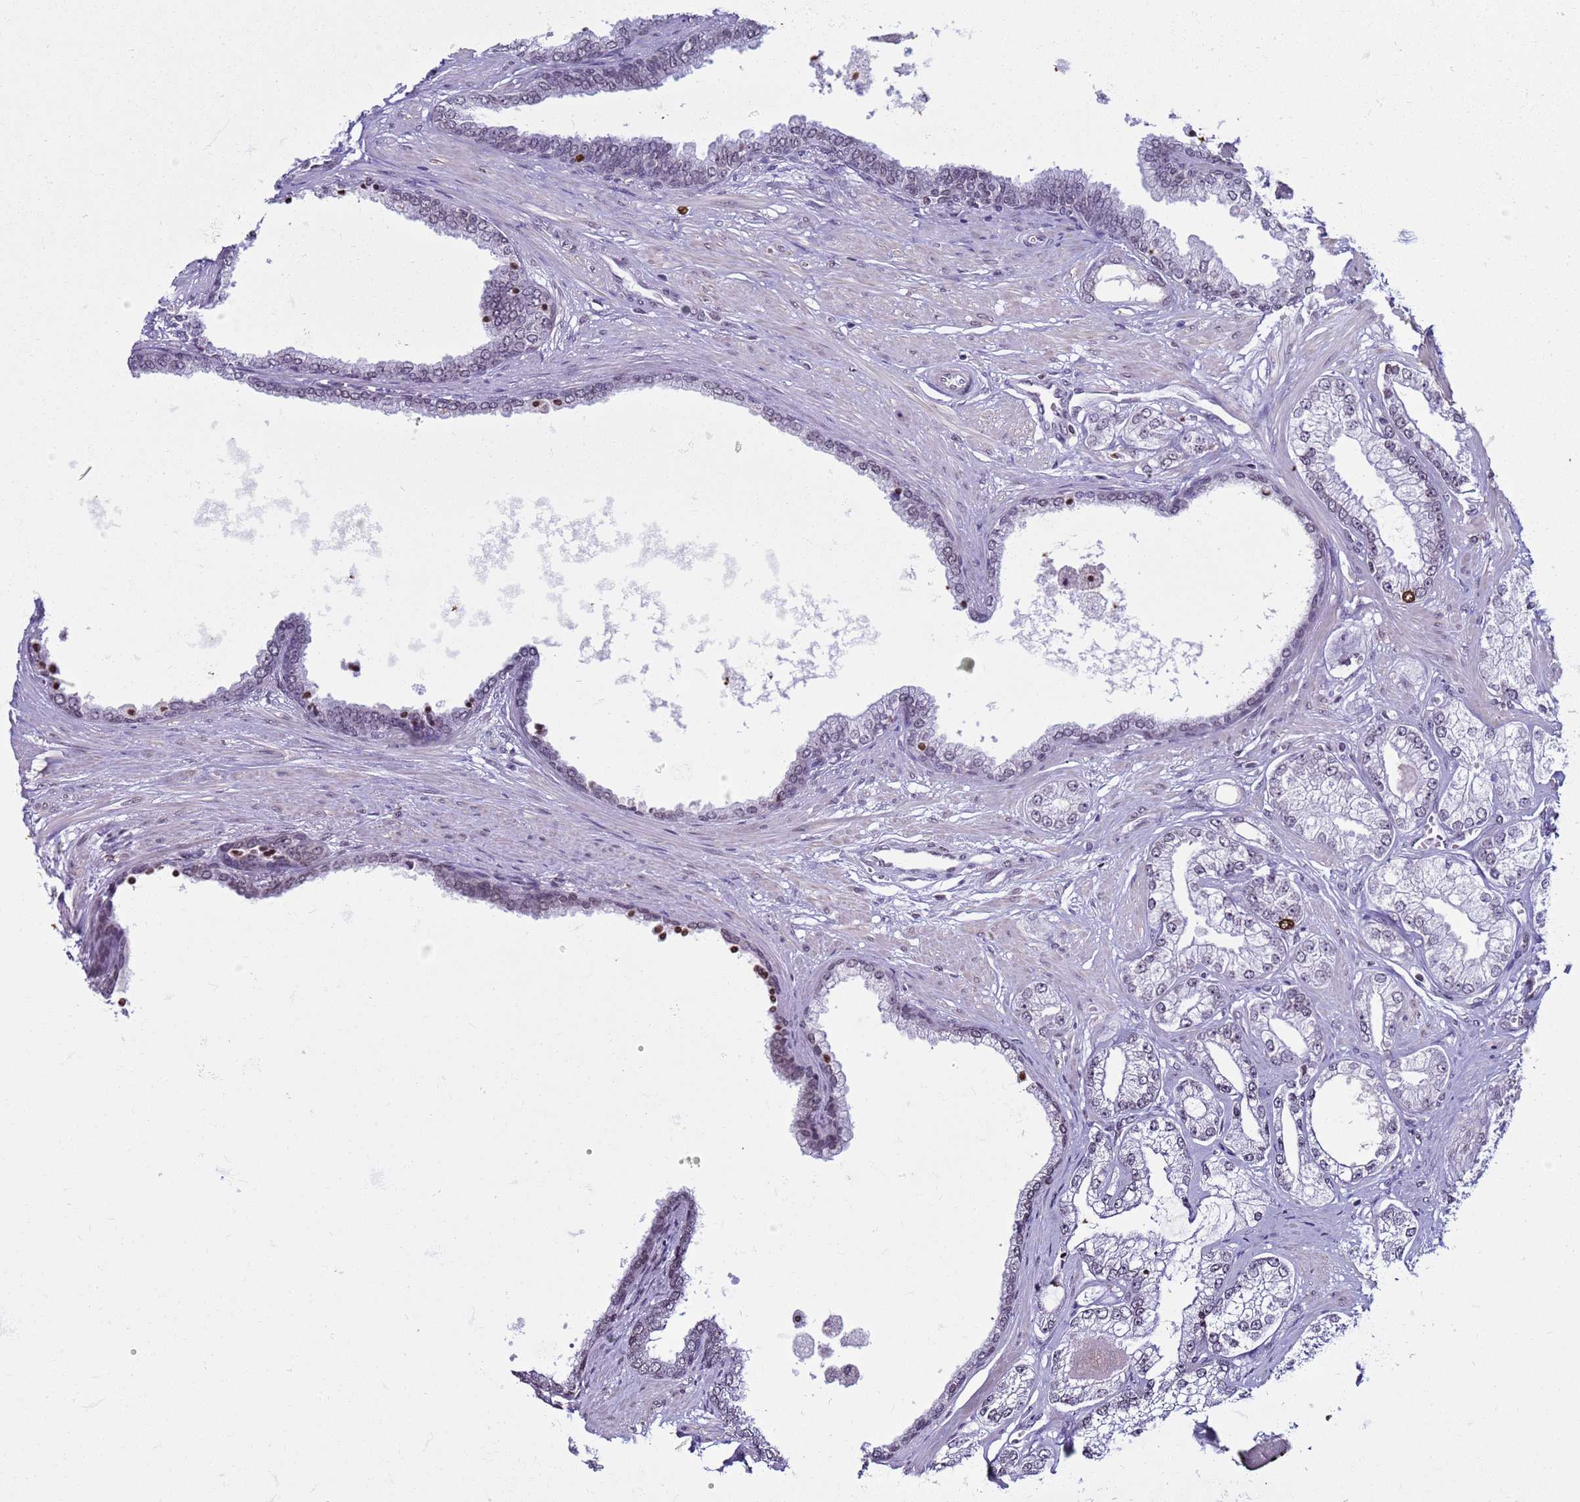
{"staining": {"intensity": "moderate", "quantity": "<25%", "location": "nuclear"}, "tissue": "prostate cancer", "cell_type": "Tumor cells", "image_type": "cancer", "snomed": [{"axis": "morphology", "description": "Adenocarcinoma, Low grade"}, {"axis": "topography", "description": "Prostate"}], "caption": "High-power microscopy captured an IHC micrograph of prostate cancer, revealing moderate nuclear expression in about <25% of tumor cells. Ihc stains the protein of interest in brown and the nuclei are stained blue.", "gene": "H4C8", "patient": {"sex": "male", "age": 64}}